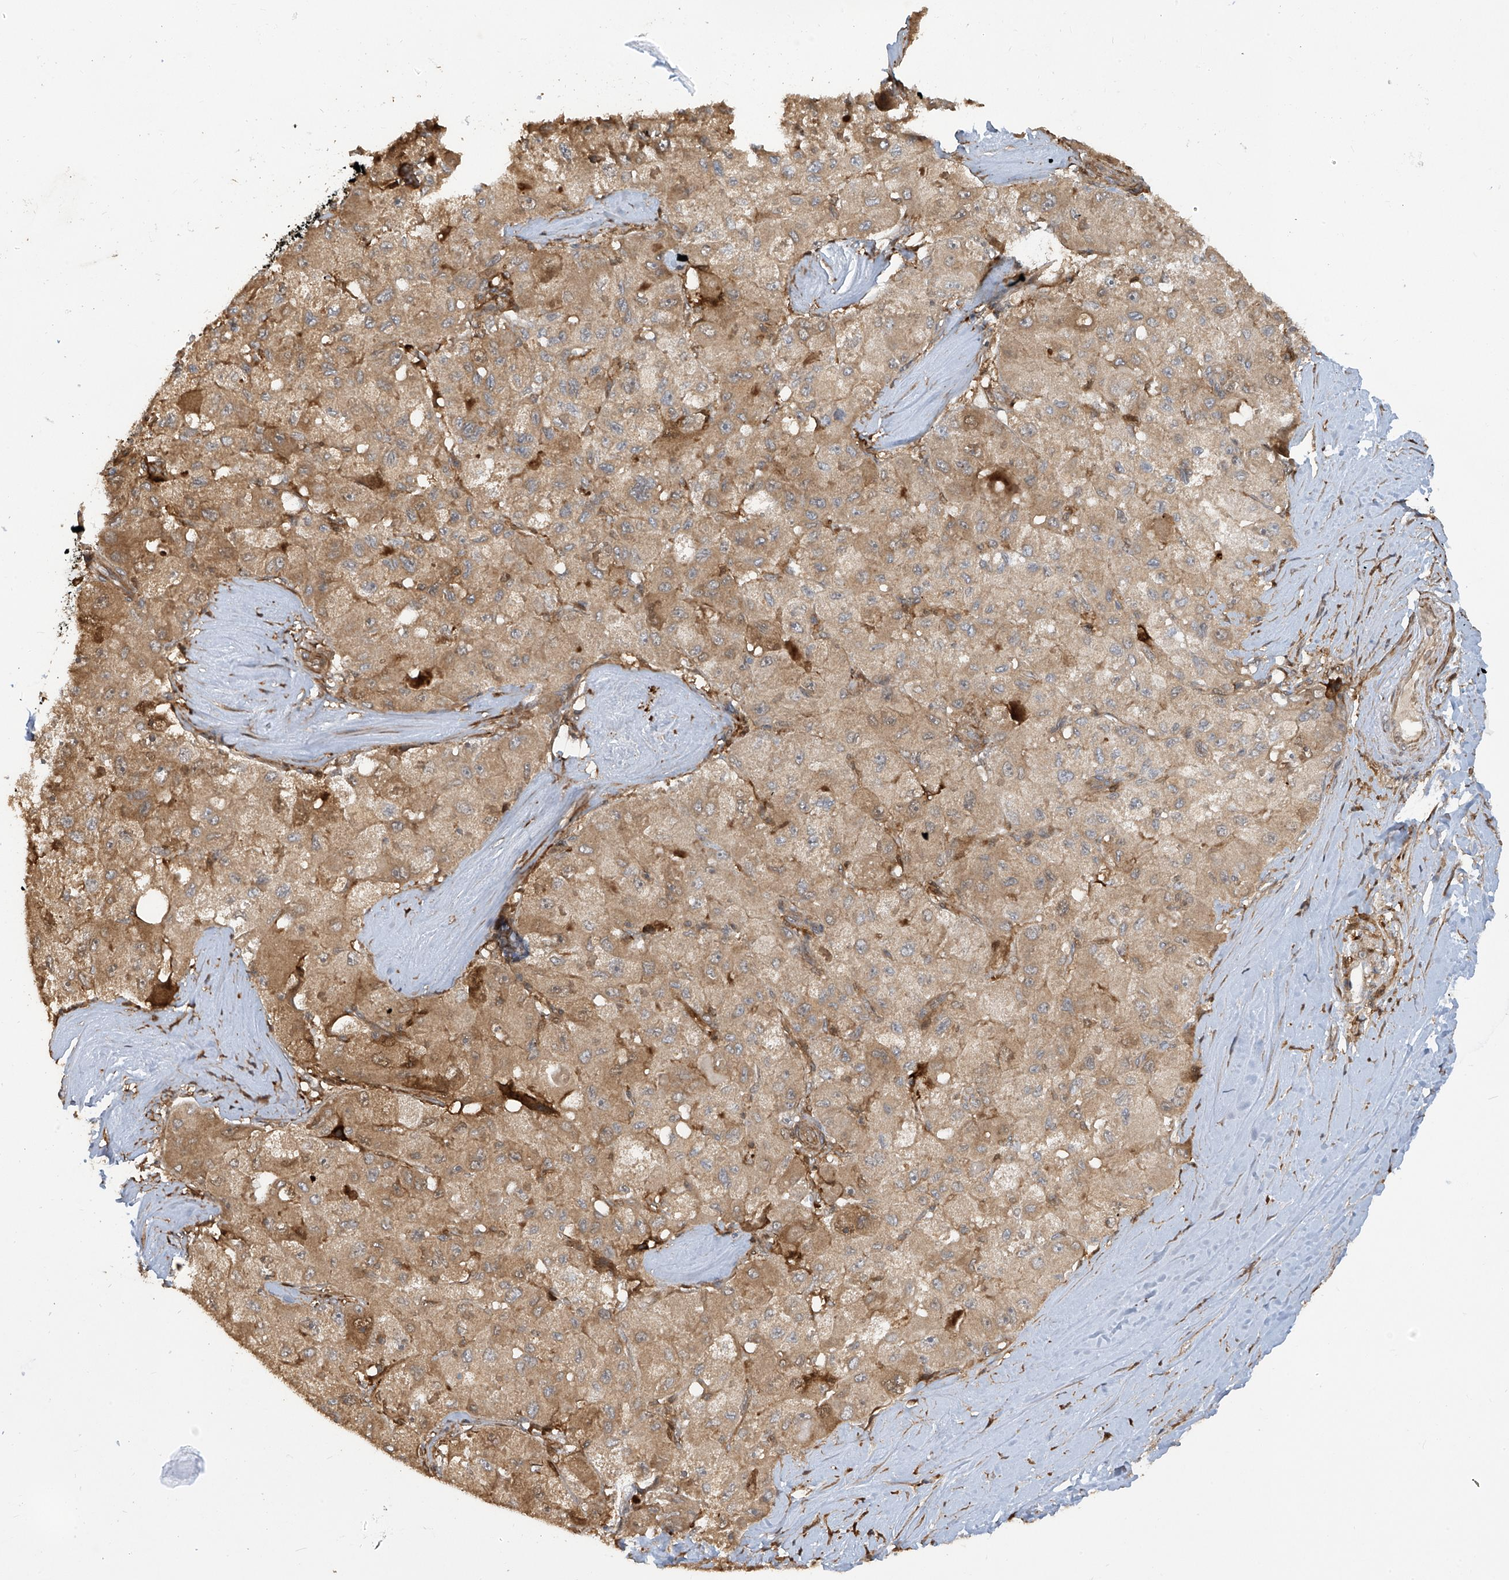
{"staining": {"intensity": "weak", "quantity": ">75%", "location": "cytoplasmic/membranous"}, "tissue": "liver cancer", "cell_type": "Tumor cells", "image_type": "cancer", "snomed": [{"axis": "morphology", "description": "Carcinoma, Hepatocellular, NOS"}, {"axis": "topography", "description": "Liver"}], "caption": "This photomicrograph displays immunohistochemistry (IHC) staining of human liver hepatocellular carcinoma, with low weak cytoplasmic/membranous staining in approximately >75% of tumor cells.", "gene": "ATAD2B", "patient": {"sex": "male", "age": 80}}